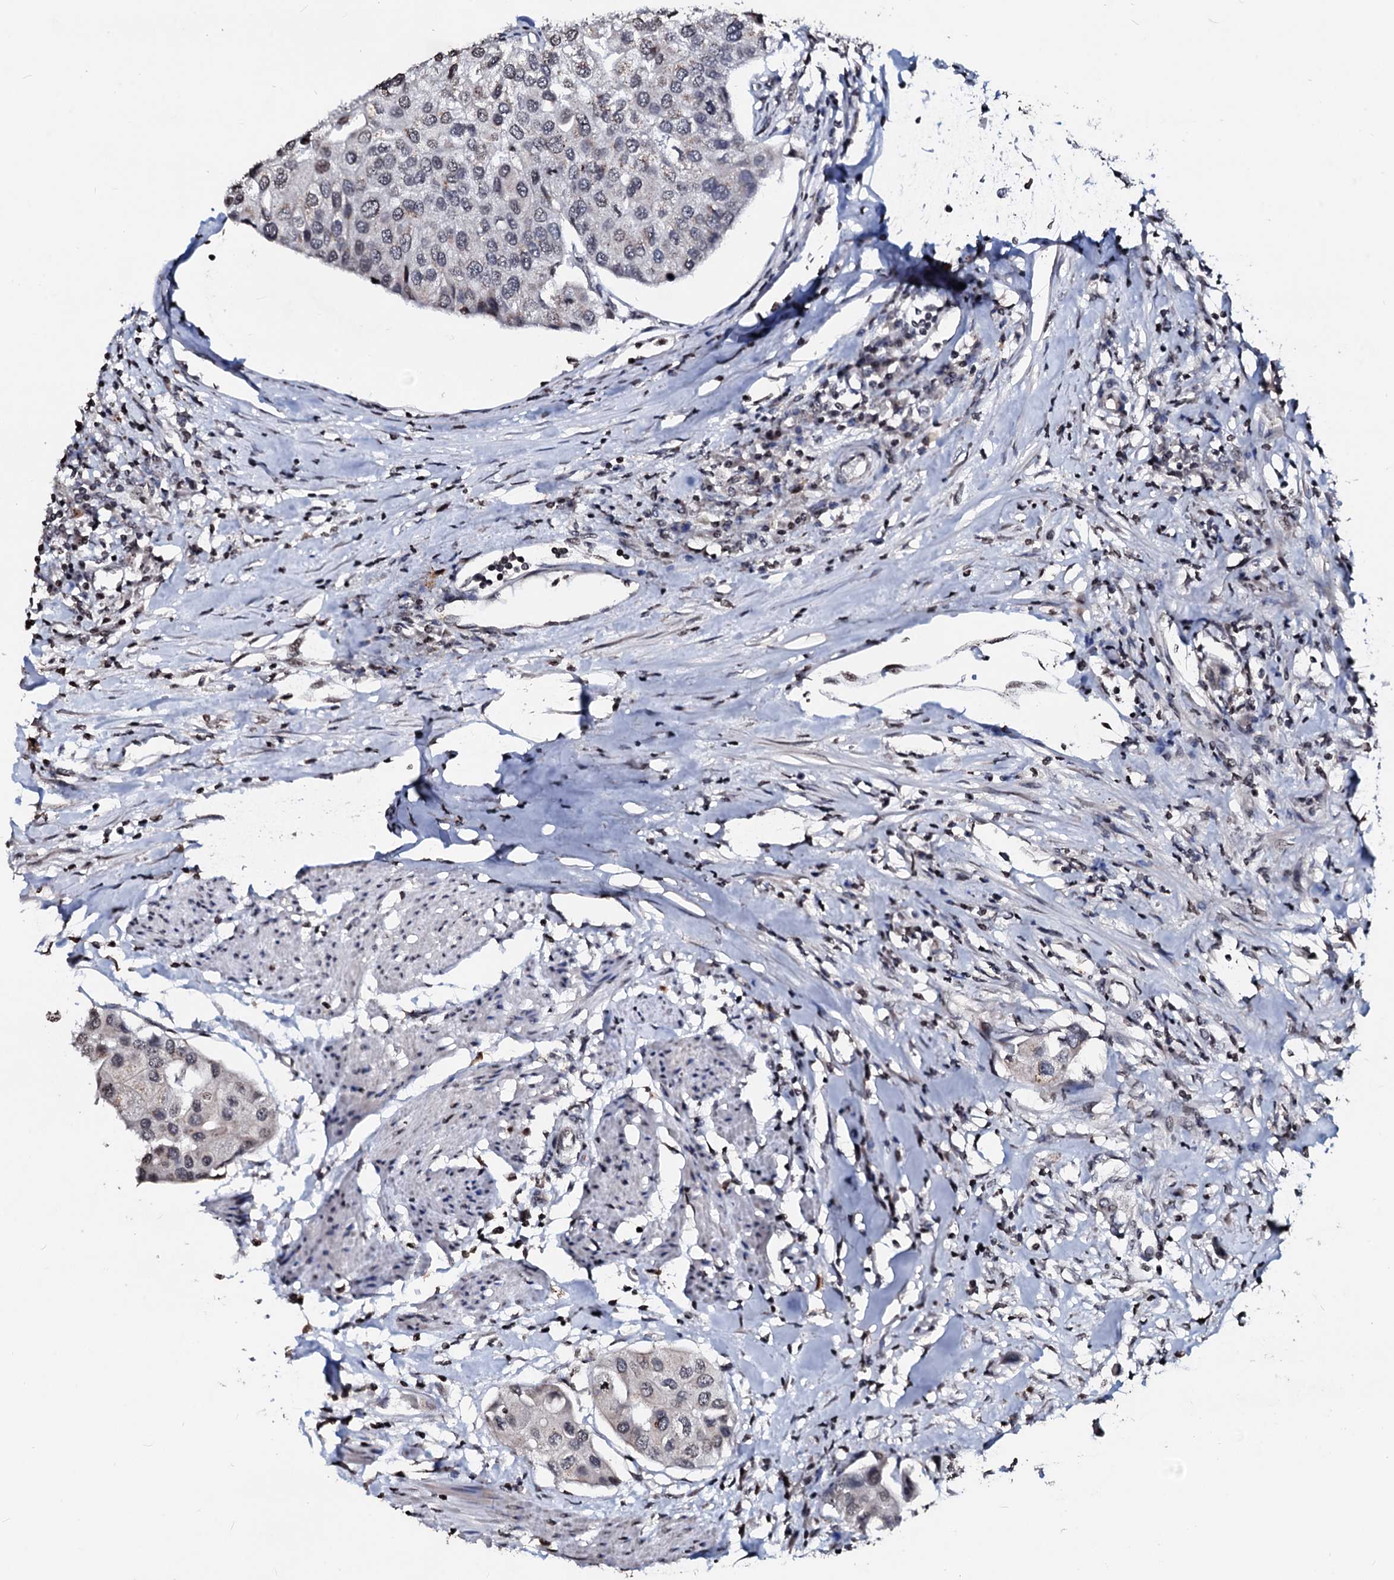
{"staining": {"intensity": "weak", "quantity": "25%-75%", "location": "nuclear"}, "tissue": "urothelial cancer", "cell_type": "Tumor cells", "image_type": "cancer", "snomed": [{"axis": "morphology", "description": "Urothelial carcinoma, High grade"}, {"axis": "topography", "description": "Urinary bladder"}], "caption": "Urothelial cancer tissue demonstrates weak nuclear staining in approximately 25%-75% of tumor cells, visualized by immunohistochemistry. The protein of interest is shown in brown color, while the nuclei are stained blue.", "gene": "LSM11", "patient": {"sex": "male", "age": 64}}